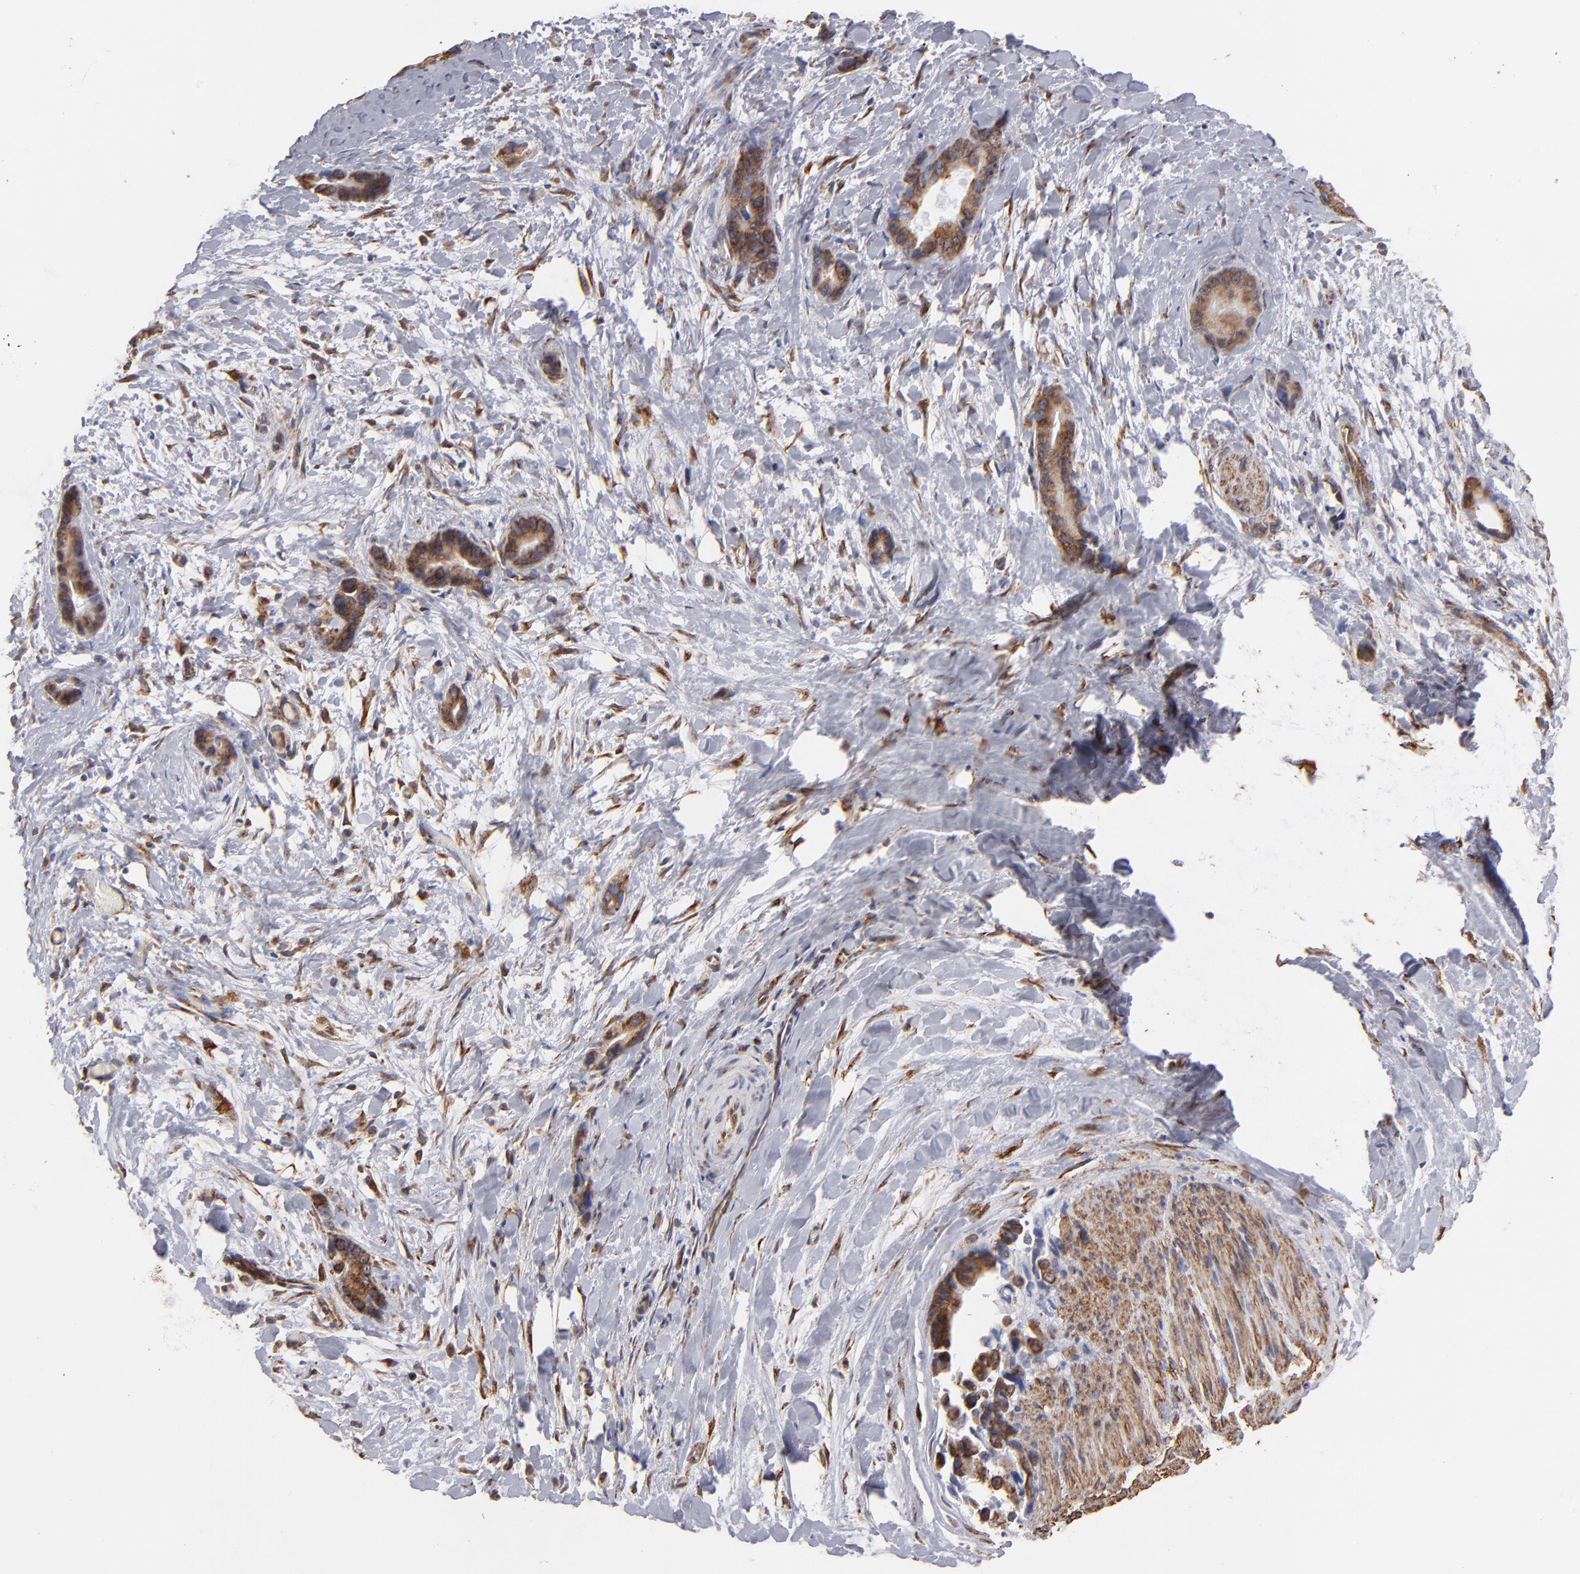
{"staining": {"intensity": "moderate", "quantity": ">75%", "location": "cytoplasmic/membranous"}, "tissue": "liver cancer", "cell_type": "Tumor cells", "image_type": "cancer", "snomed": [{"axis": "morphology", "description": "Cholangiocarcinoma"}, {"axis": "topography", "description": "Liver"}], "caption": "An image of liver cancer (cholangiocarcinoma) stained for a protein reveals moderate cytoplasmic/membranous brown staining in tumor cells.", "gene": "KTN1", "patient": {"sex": "female", "age": 55}}